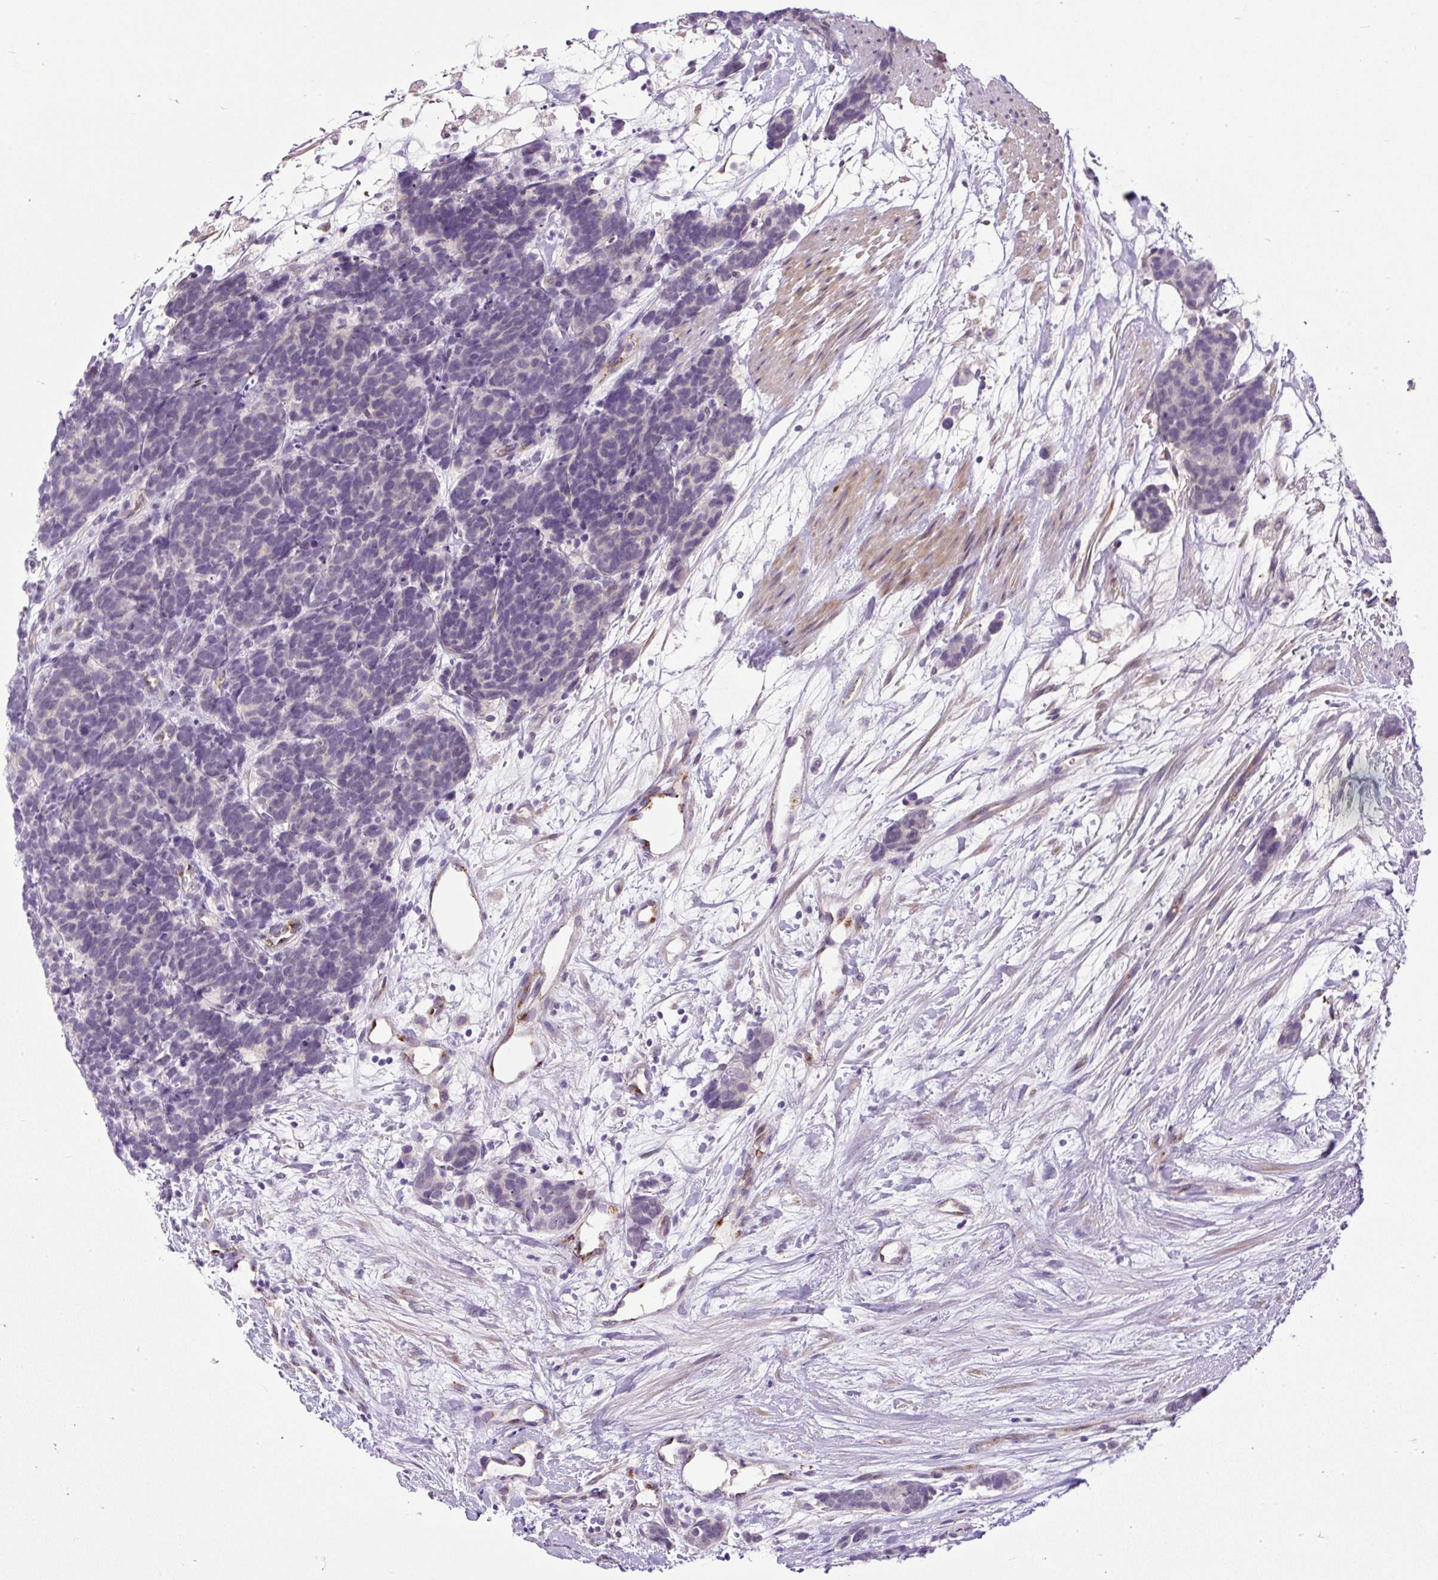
{"staining": {"intensity": "negative", "quantity": "none", "location": "none"}, "tissue": "carcinoid", "cell_type": "Tumor cells", "image_type": "cancer", "snomed": [{"axis": "morphology", "description": "Carcinoma, NOS"}, {"axis": "morphology", "description": "Carcinoid, malignant, NOS"}, {"axis": "topography", "description": "Prostate"}], "caption": "This is an immunohistochemistry photomicrograph of human carcinoma. There is no staining in tumor cells.", "gene": "LEFTY2", "patient": {"sex": "male", "age": 57}}